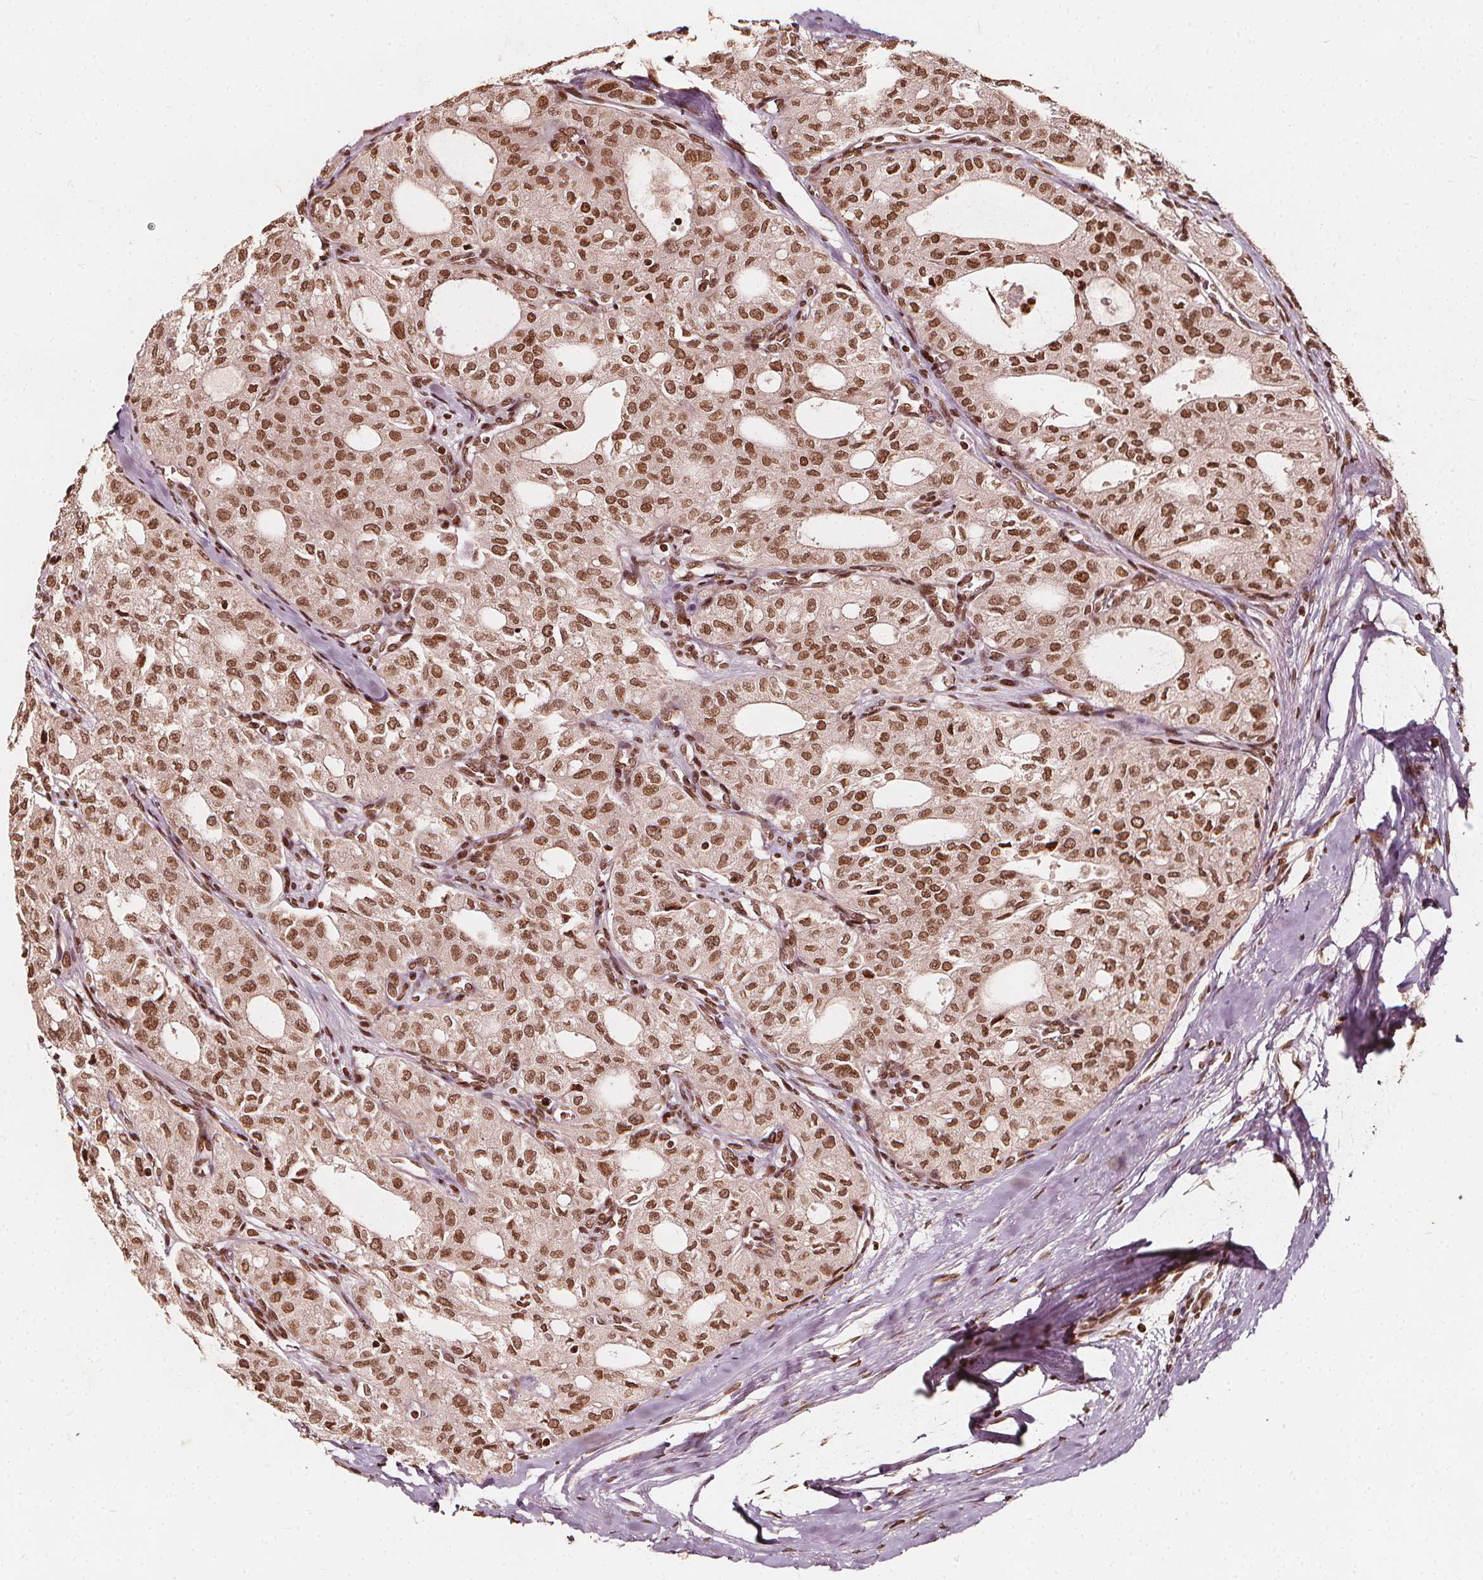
{"staining": {"intensity": "moderate", "quantity": ">75%", "location": "nuclear"}, "tissue": "thyroid cancer", "cell_type": "Tumor cells", "image_type": "cancer", "snomed": [{"axis": "morphology", "description": "Follicular adenoma carcinoma, NOS"}, {"axis": "topography", "description": "Thyroid gland"}], "caption": "The image reveals staining of thyroid cancer (follicular adenoma carcinoma), revealing moderate nuclear protein staining (brown color) within tumor cells. (Stains: DAB in brown, nuclei in blue, Microscopy: brightfield microscopy at high magnification).", "gene": "H3C14", "patient": {"sex": "male", "age": 75}}